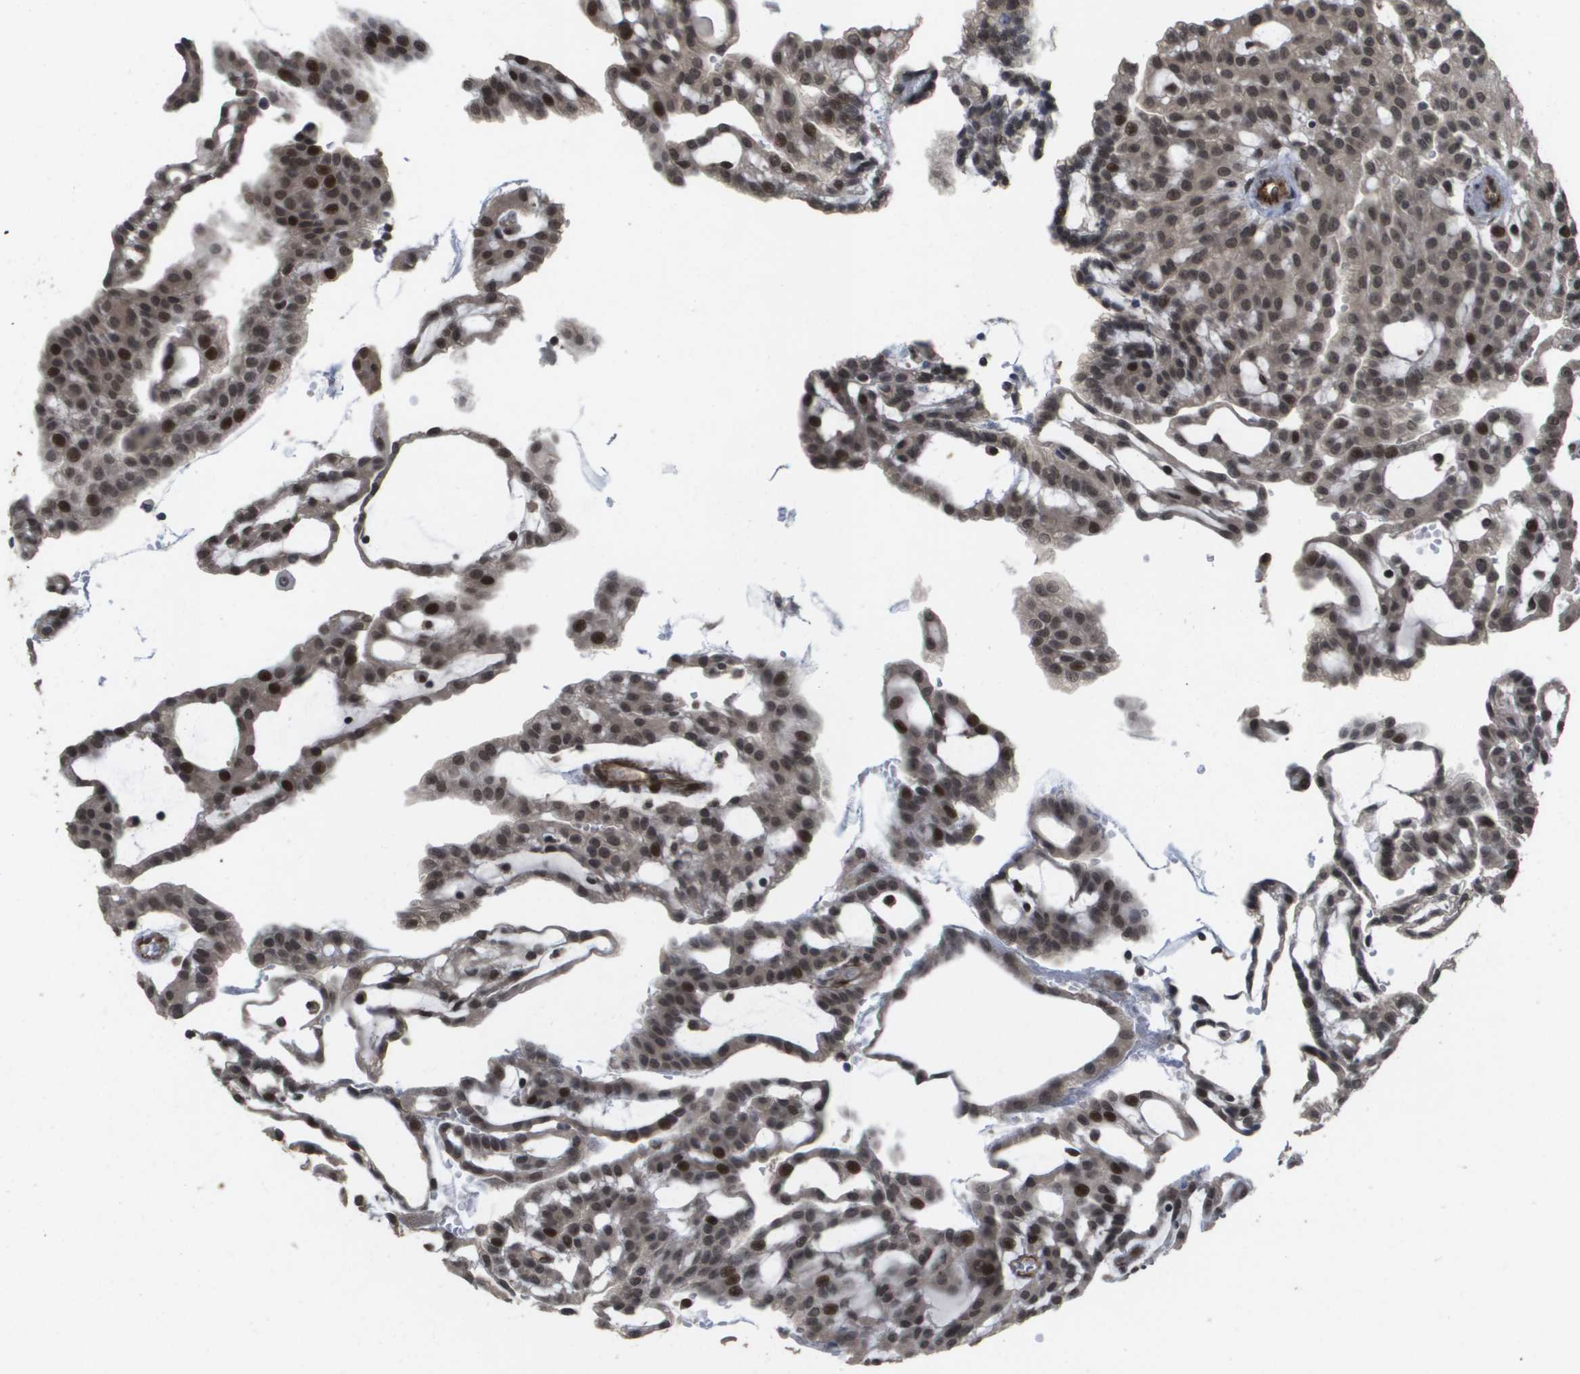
{"staining": {"intensity": "strong", "quantity": "<25%", "location": "nuclear"}, "tissue": "renal cancer", "cell_type": "Tumor cells", "image_type": "cancer", "snomed": [{"axis": "morphology", "description": "Adenocarcinoma, NOS"}, {"axis": "topography", "description": "Kidney"}], "caption": "Renal cancer stained with IHC displays strong nuclear positivity in approximately <25% of tumor cells. (Stains: DAB (3,3'-diaminobenzidine) in brown, nuclei in blue, Microscopy: brightfield microscopy at high magnification).", "gene": "KAT5", "patient": {"sex": "male", "age": 63}}